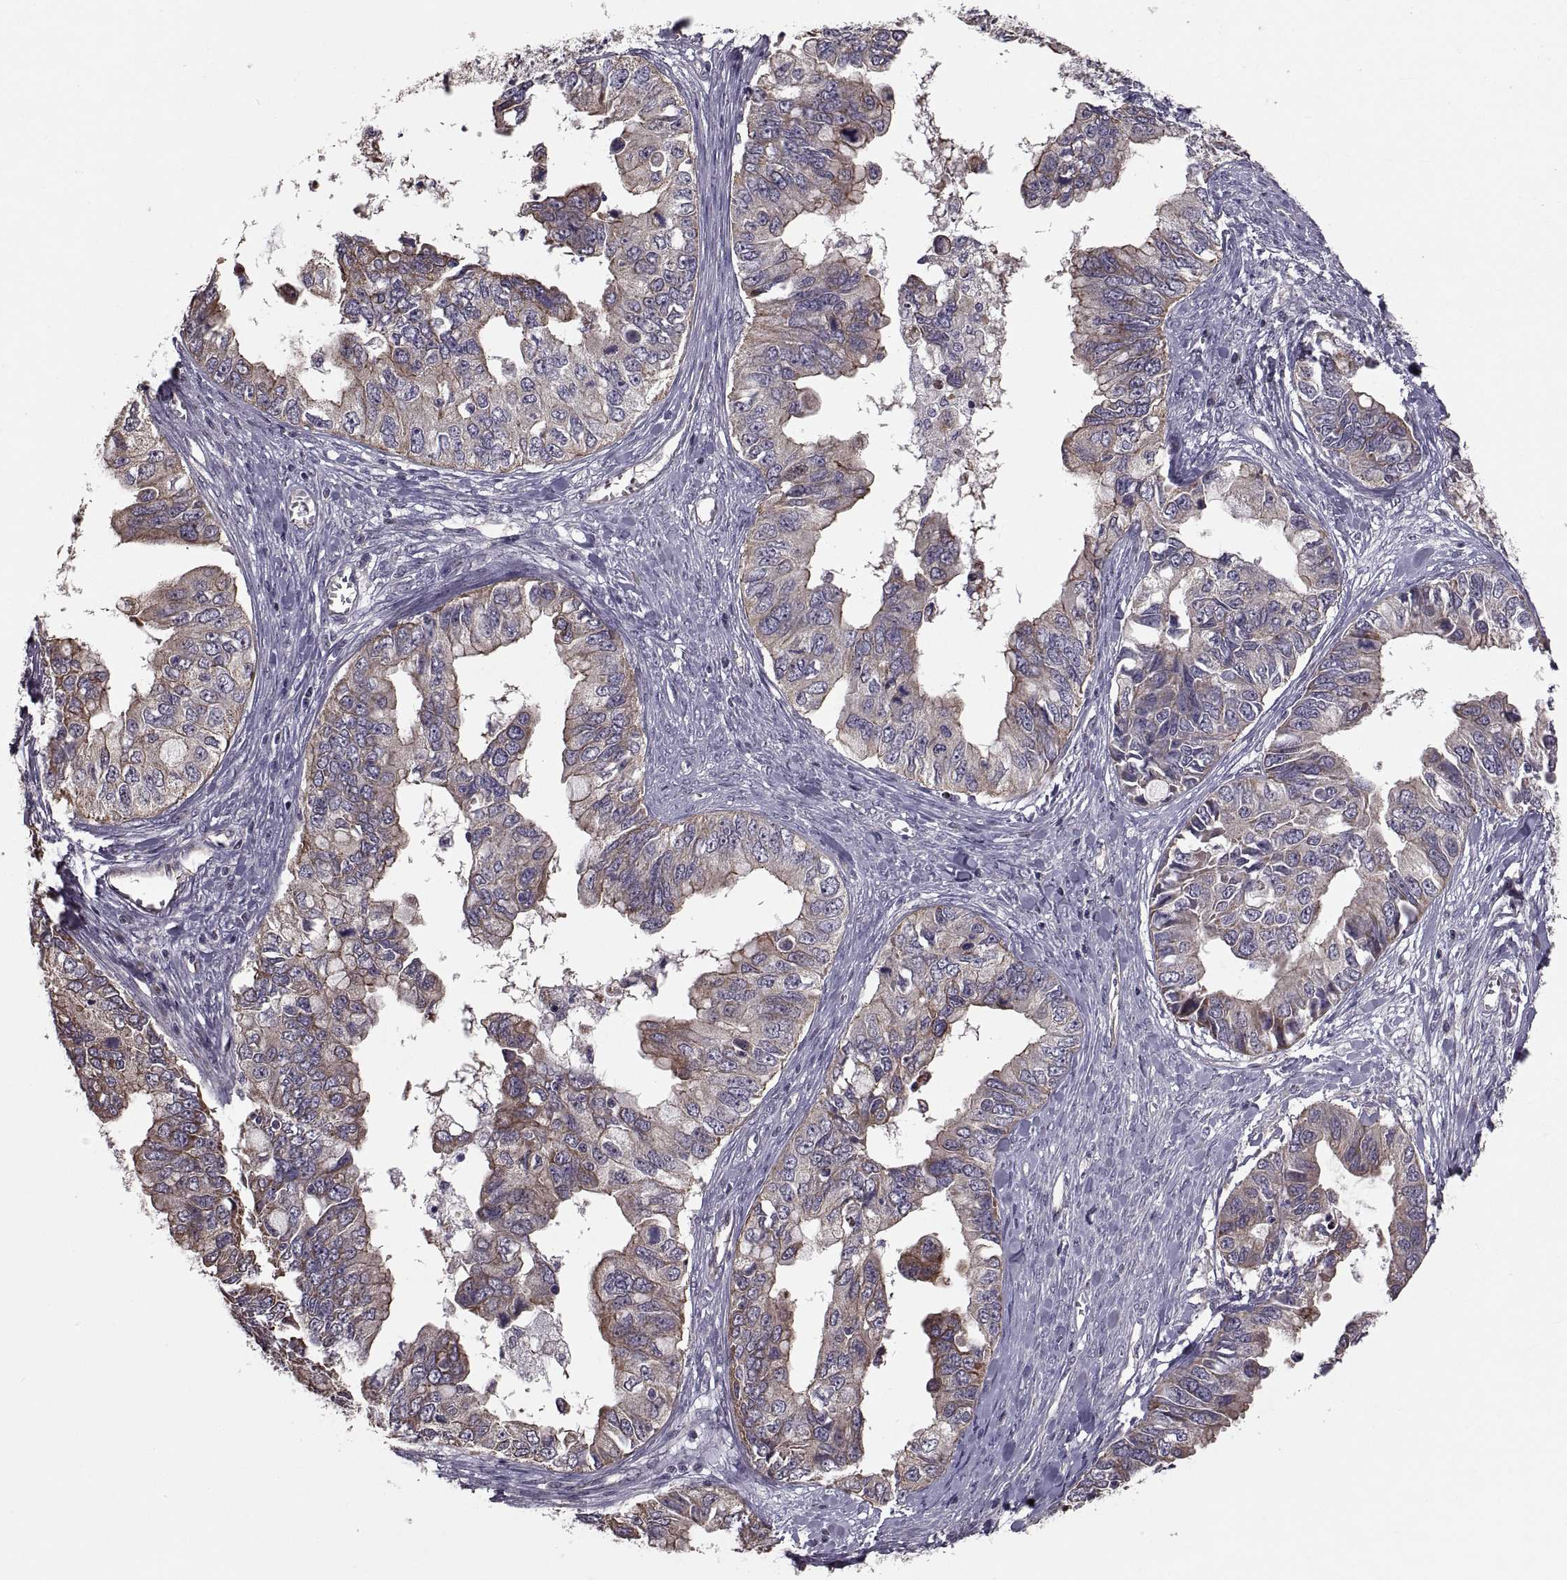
{"staining": {"intensity": "strong", "quantity": "<25%", "location": "cytoplasmic/membranous"}, "tissue": "ovarian cancer", "cell_type": "Tumor cells", "image_type": "cancer", "snomed": [{"axis": "morphology", "description": "Cystadenocarcinoma, mucinous, NOS"}, {"axis": "topography", "description": "Ovary"}], "caption": "Protein expression analysis of ovarian cancer shows strong cytoplasmic/membranous staining in approximately <25% of tumor cells.", "gene": "PMM2", "patient": {"sex": "female", "age": 76}}